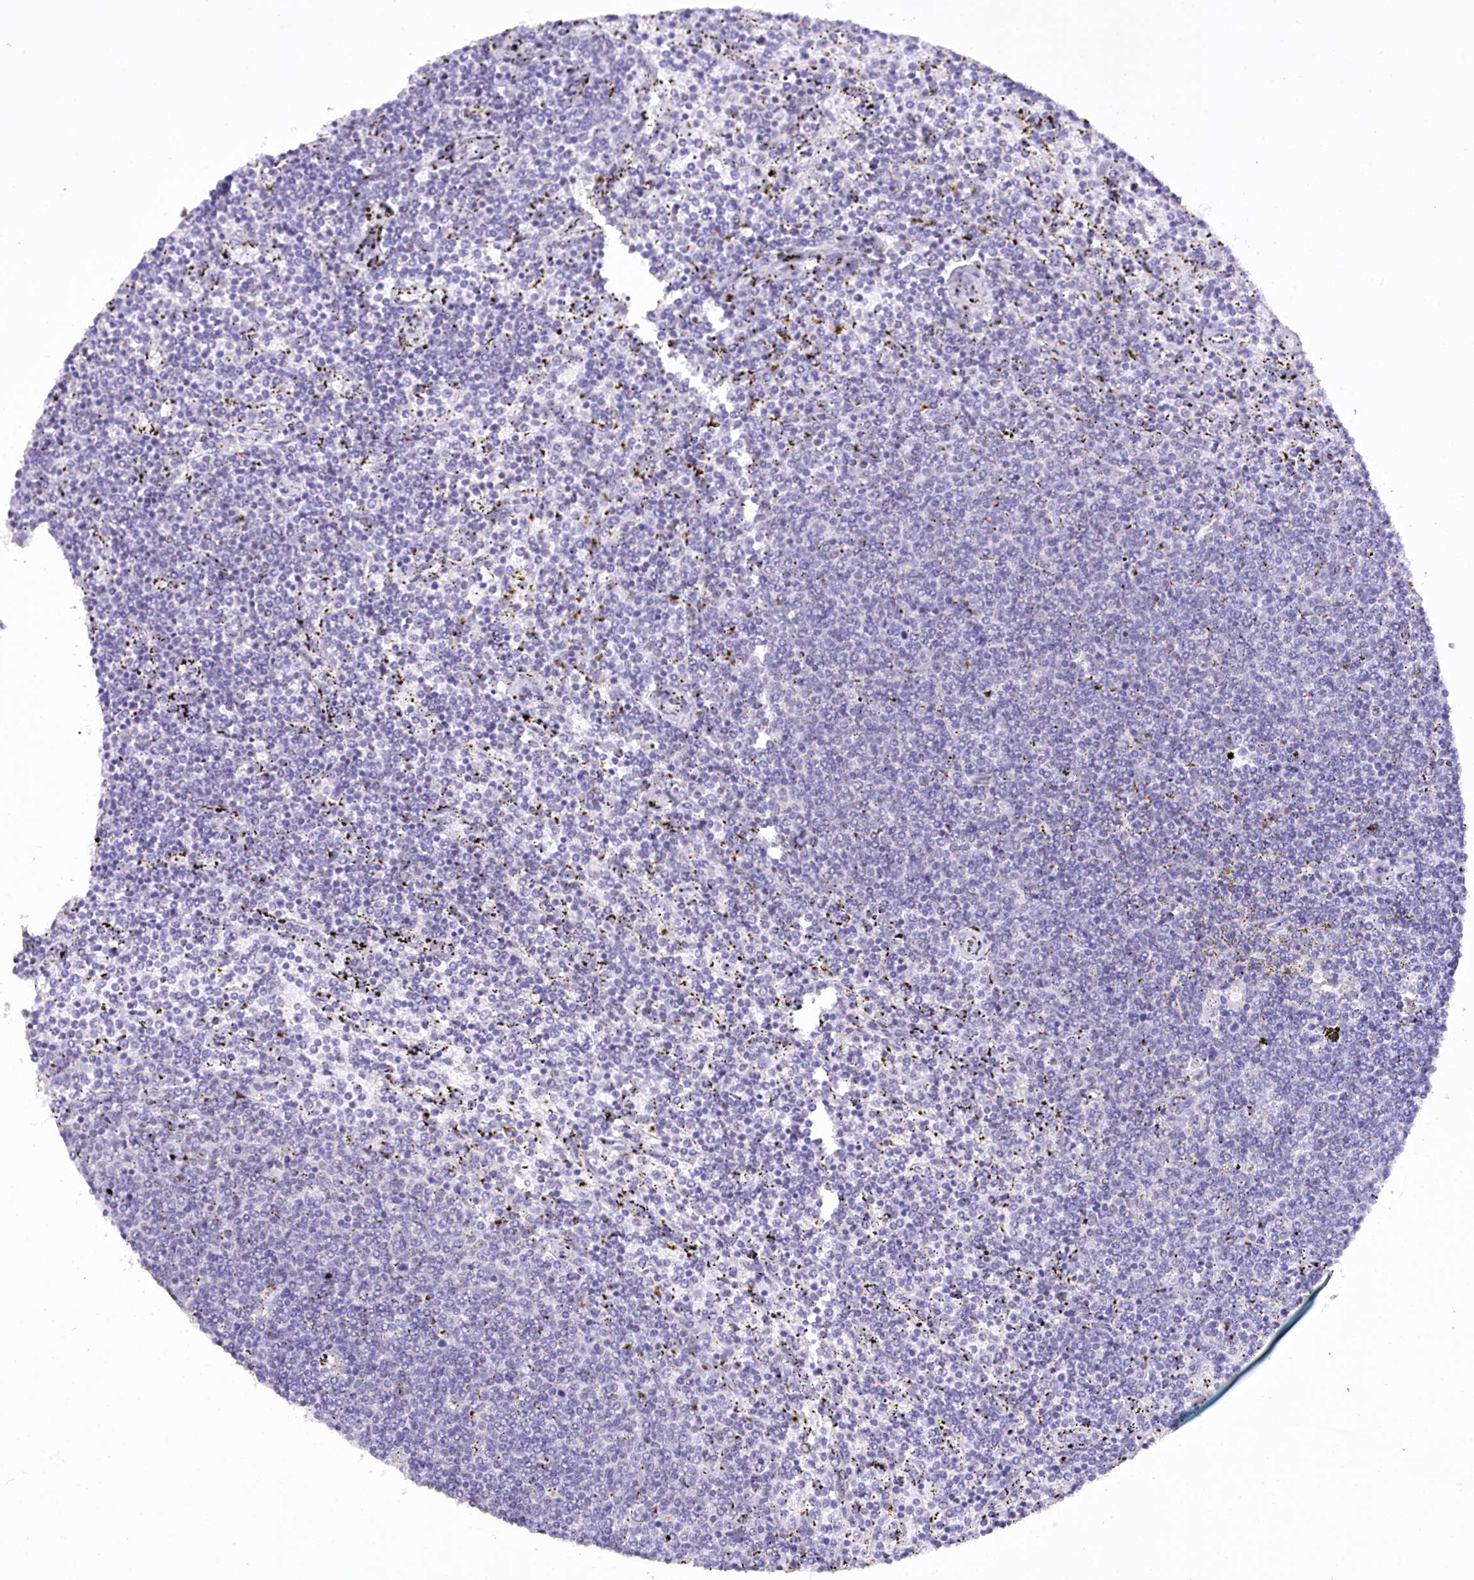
{"staining": {"intensity": "negative", "quantity": "none", "location": "none"}, "tissue": "lymphoma", "cell_type": "Tumor cells", "image_type": "cancer", "snomed": [{"axis": "morphology", "description": "Malignant lymphoma, non-Hodgkin's type, Low grade"}, {"axis": "topography", "description": "Spleen"}], "caption": "An image of human malignant lymphoma, non-Hodgkin's type (low-grade) is negative for staining in tumor cells.", "gene": "HNRNPA0", "patient": {"sex": "female", "age": 50}}